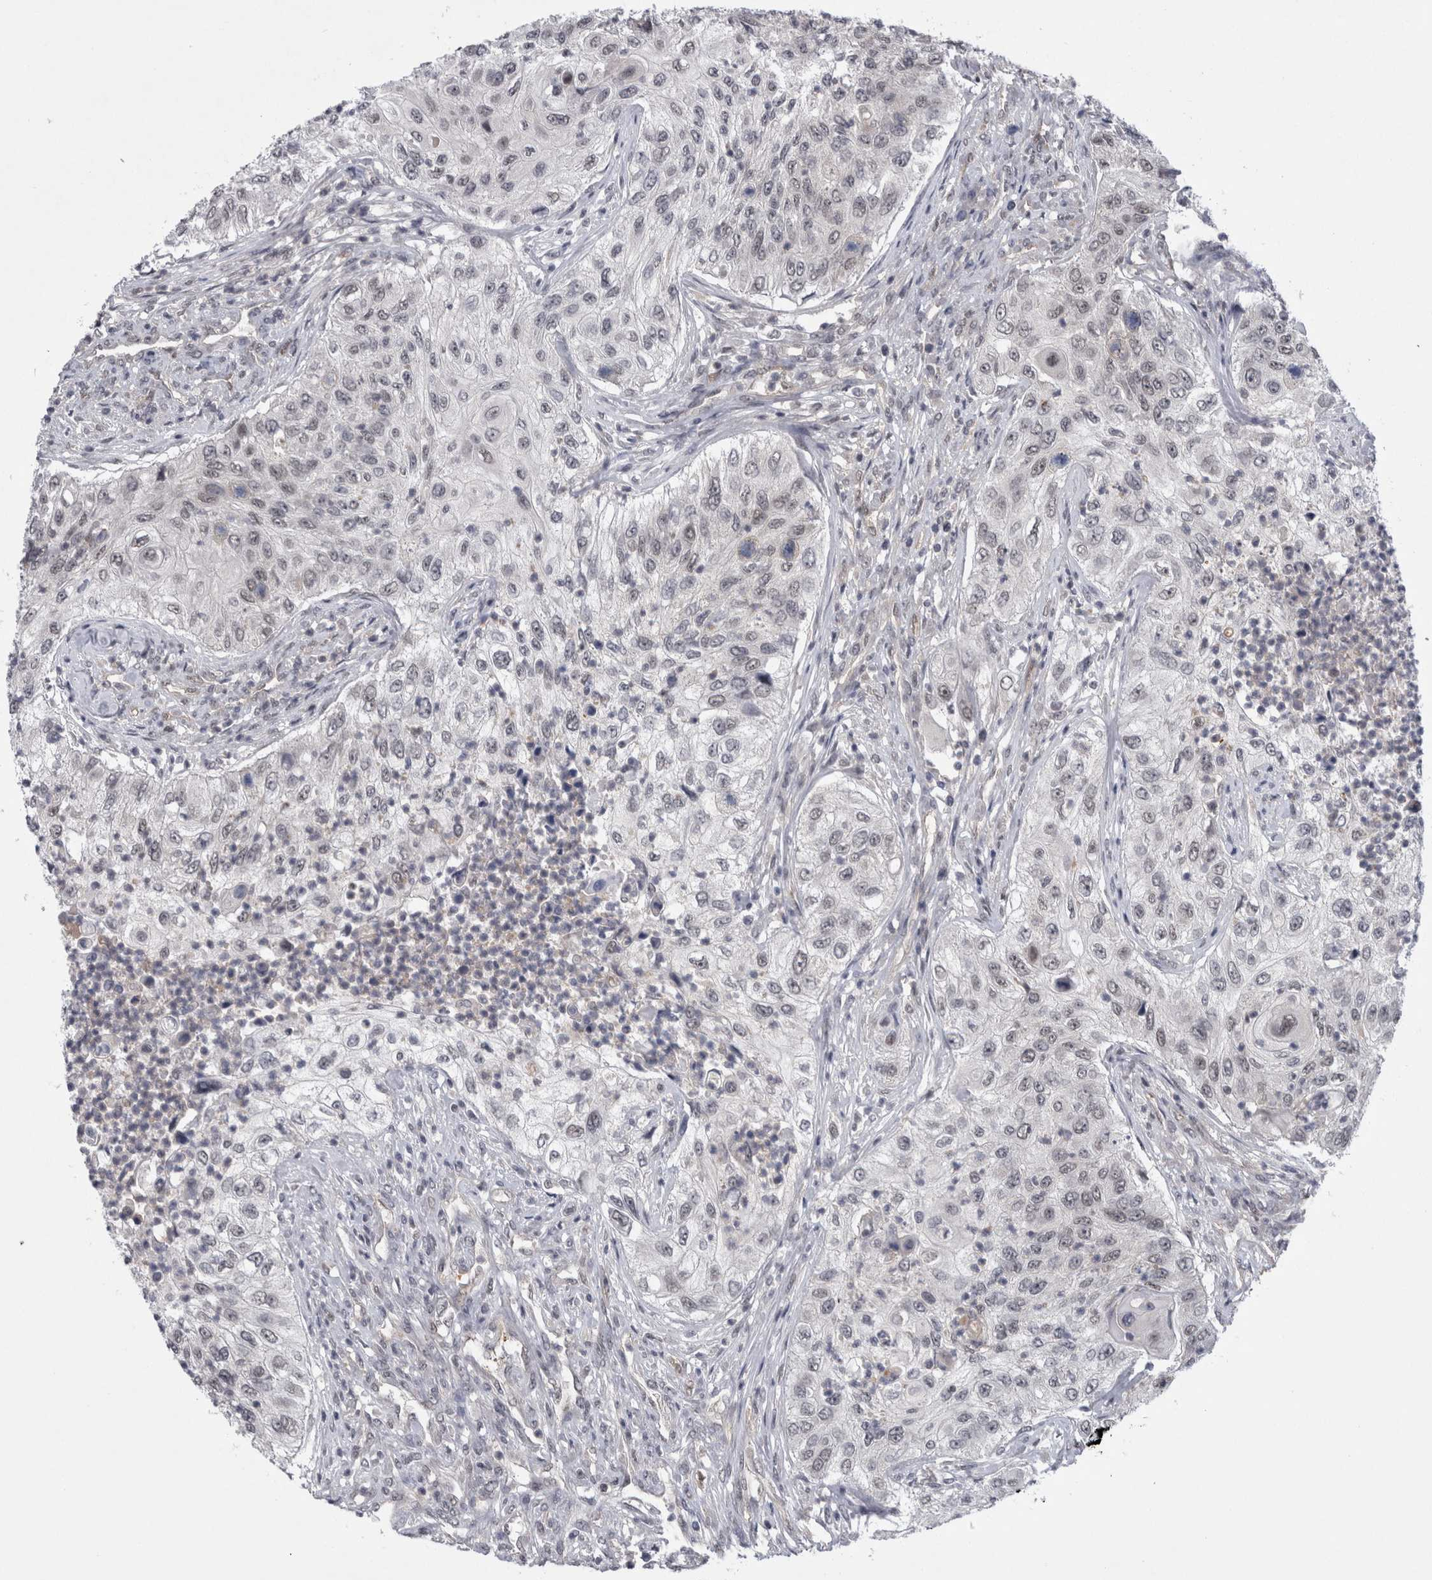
{"staining": {"intensity": "weak", "quantity": ">75%", "location": "nuclear"}, "tissue": "urothelial cancer", "cell_type": "Tumor cells", "image_type": "cancer", "snomed": [{"axis": "morphology", "description": "Urothelial carcinoma, High grade"}, {"axis": "topography", "description": "Urinary bladder"}], "caption": "There is low levels of weak nuclear staining in tumor cells of urothelial cancer, as demonstrated by immunohistochemical staining (brown color).", "gene": "PSMB2", "patient": {"sex": "female", "age": 60}}